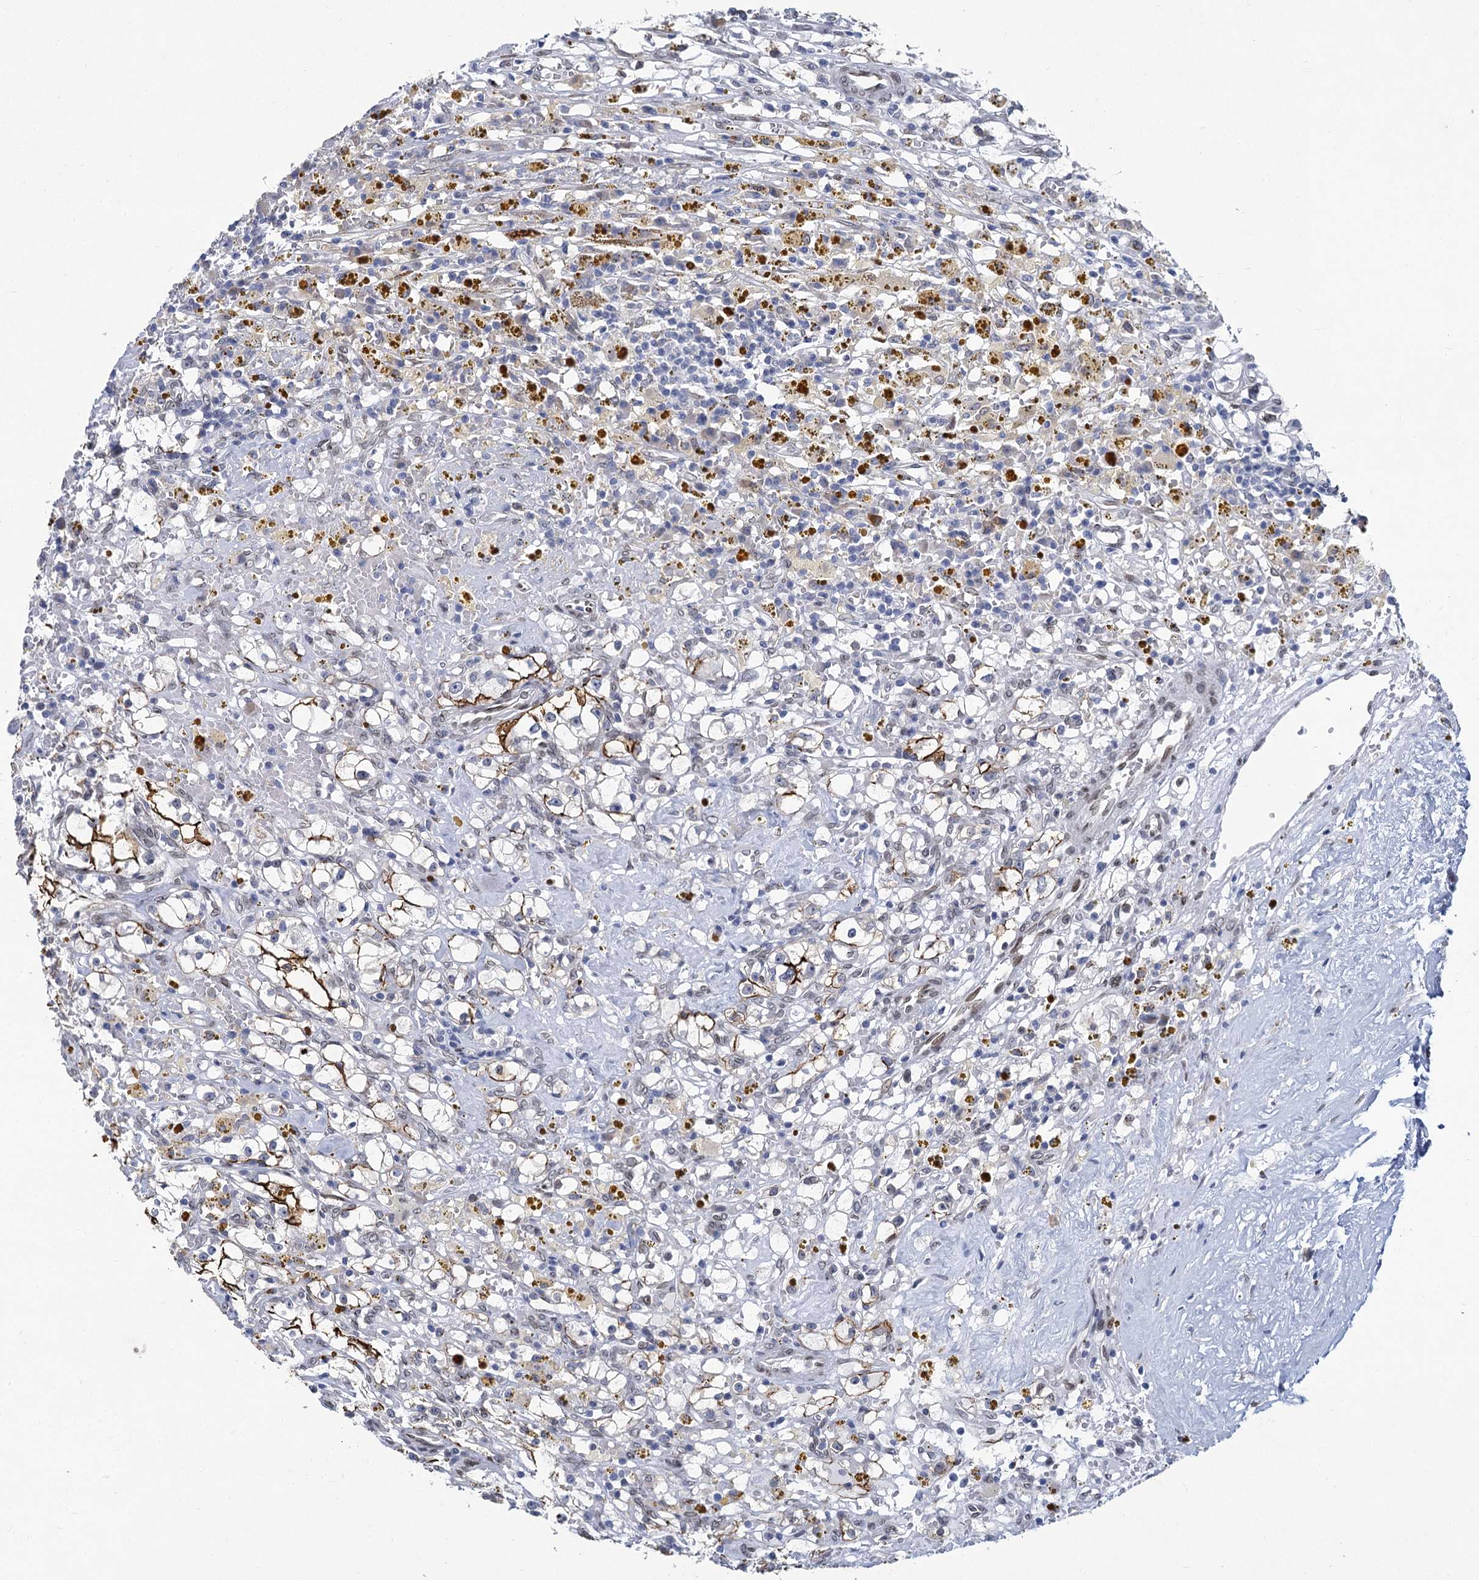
{"staining": {"intensity": "strong", "quantity": "25%-75%", "location": "cytoplasmic/membranous"}, "tissue": "renal cancer", "cell_type": "Tumor cells", "image_type": "cancer", "snomed": [{"axis": "morphology", "description": "Adenocarcinoma, NOS"}, {"axis": "topography", "description": "Kidney"}], "caption": "Tumor cells exhibit high levels of strong cytoplasmic/membranous expression in about 25%-75% of cells in adenocarcinoma (renal).", "gene": "PRSS35", "patient": {"sex": "male", "age": 56}}